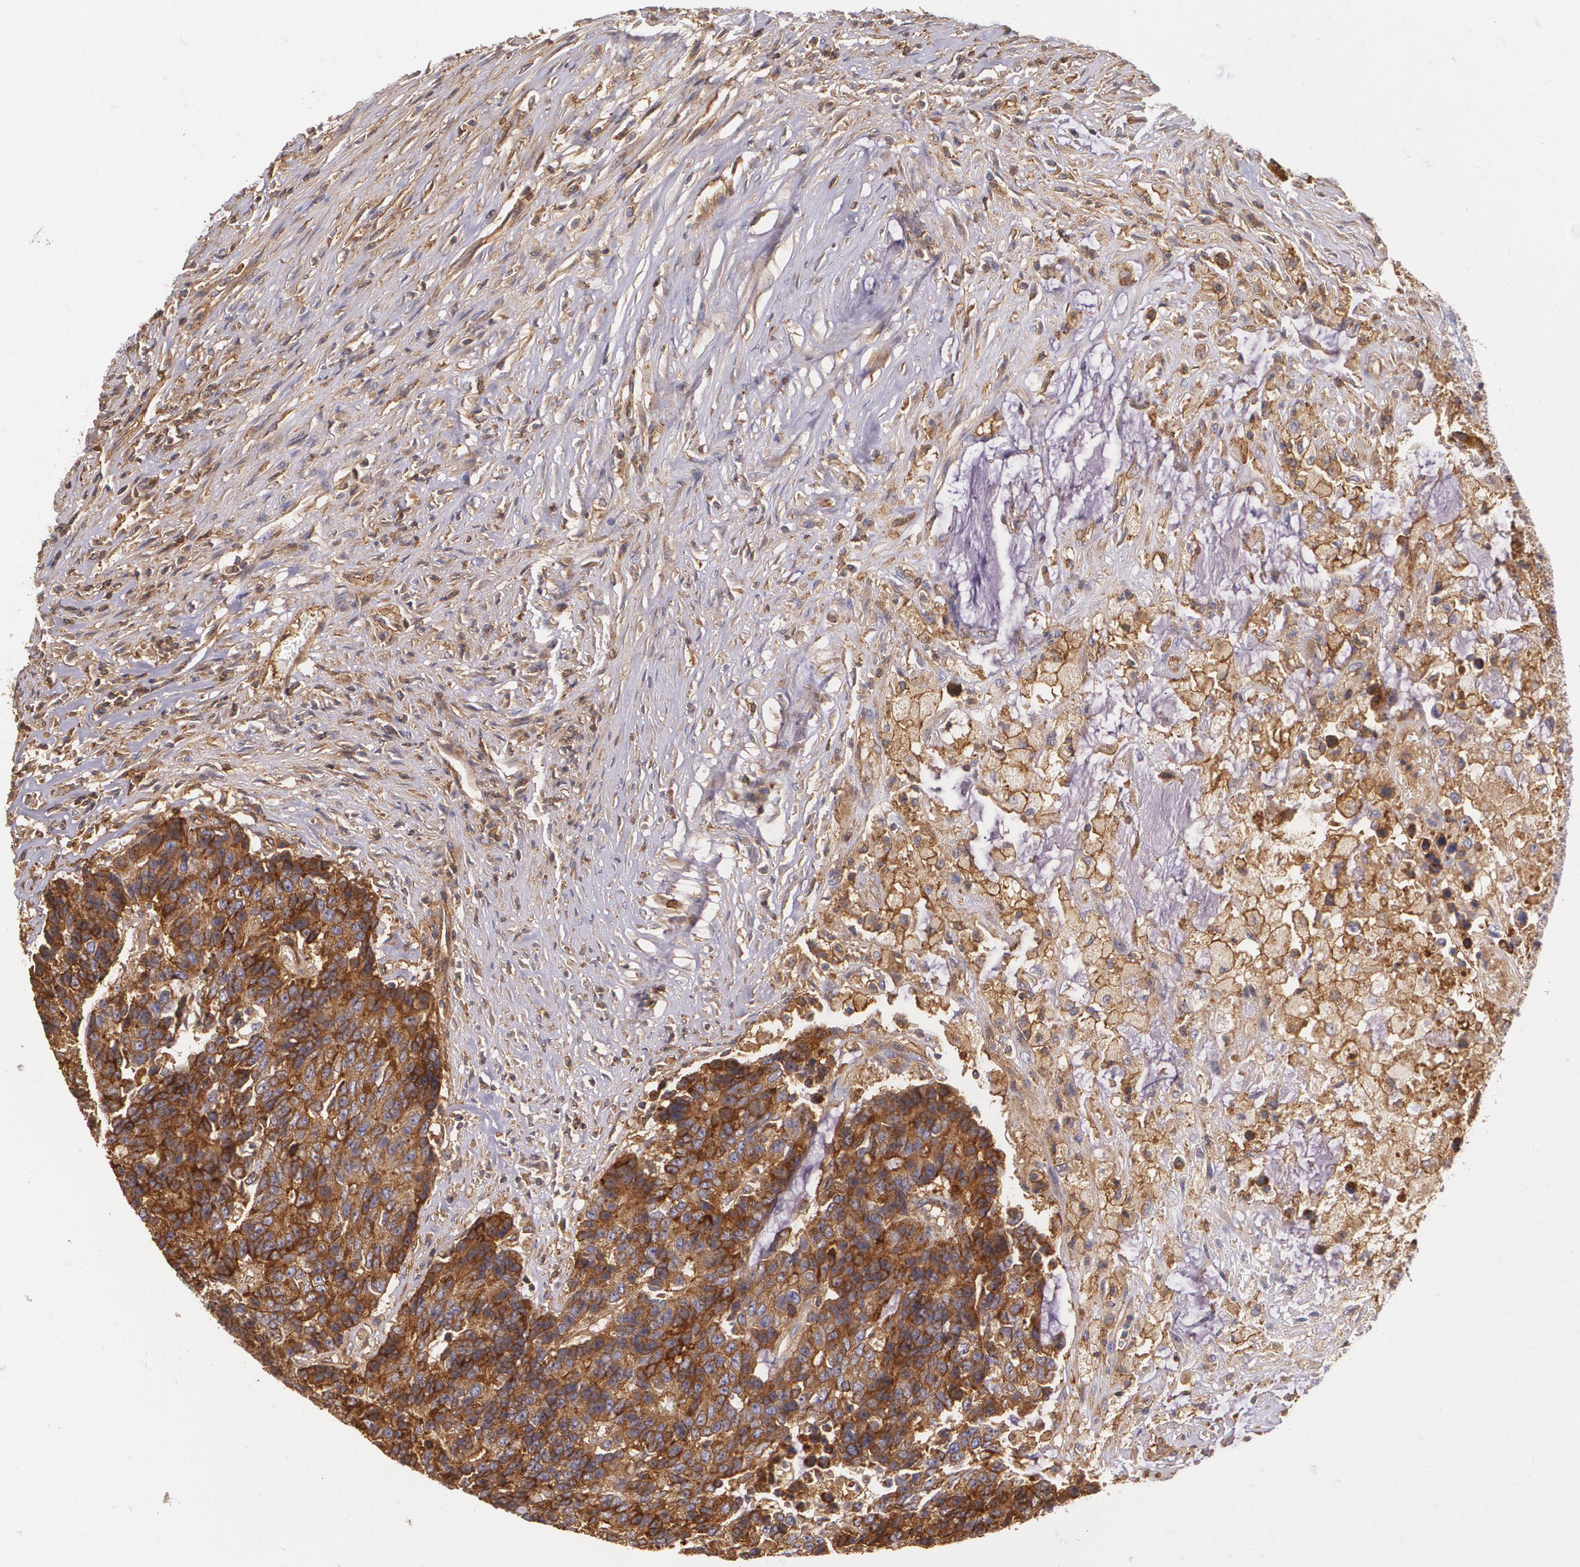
{"staining": {"intensity": "strong", "quantity": ">75%", "location": "cytoplasmic/membranous"}, "tissue": "colorectal cancer", "cell_type": "Tumor cells", "image_type": "cancer", "snomed": [{"axis": "morphology", "description": "Adenocarcinoma, NOS"}, {"axis": "topography", "description": "Colon"}], "caption": "Tumor cells show high levels of strong cytoplasmic/membranous expression in about >75% of cells in colorectal cancer.", "gene": "B2M", "patient": {"sex": "female", "age": 86}}